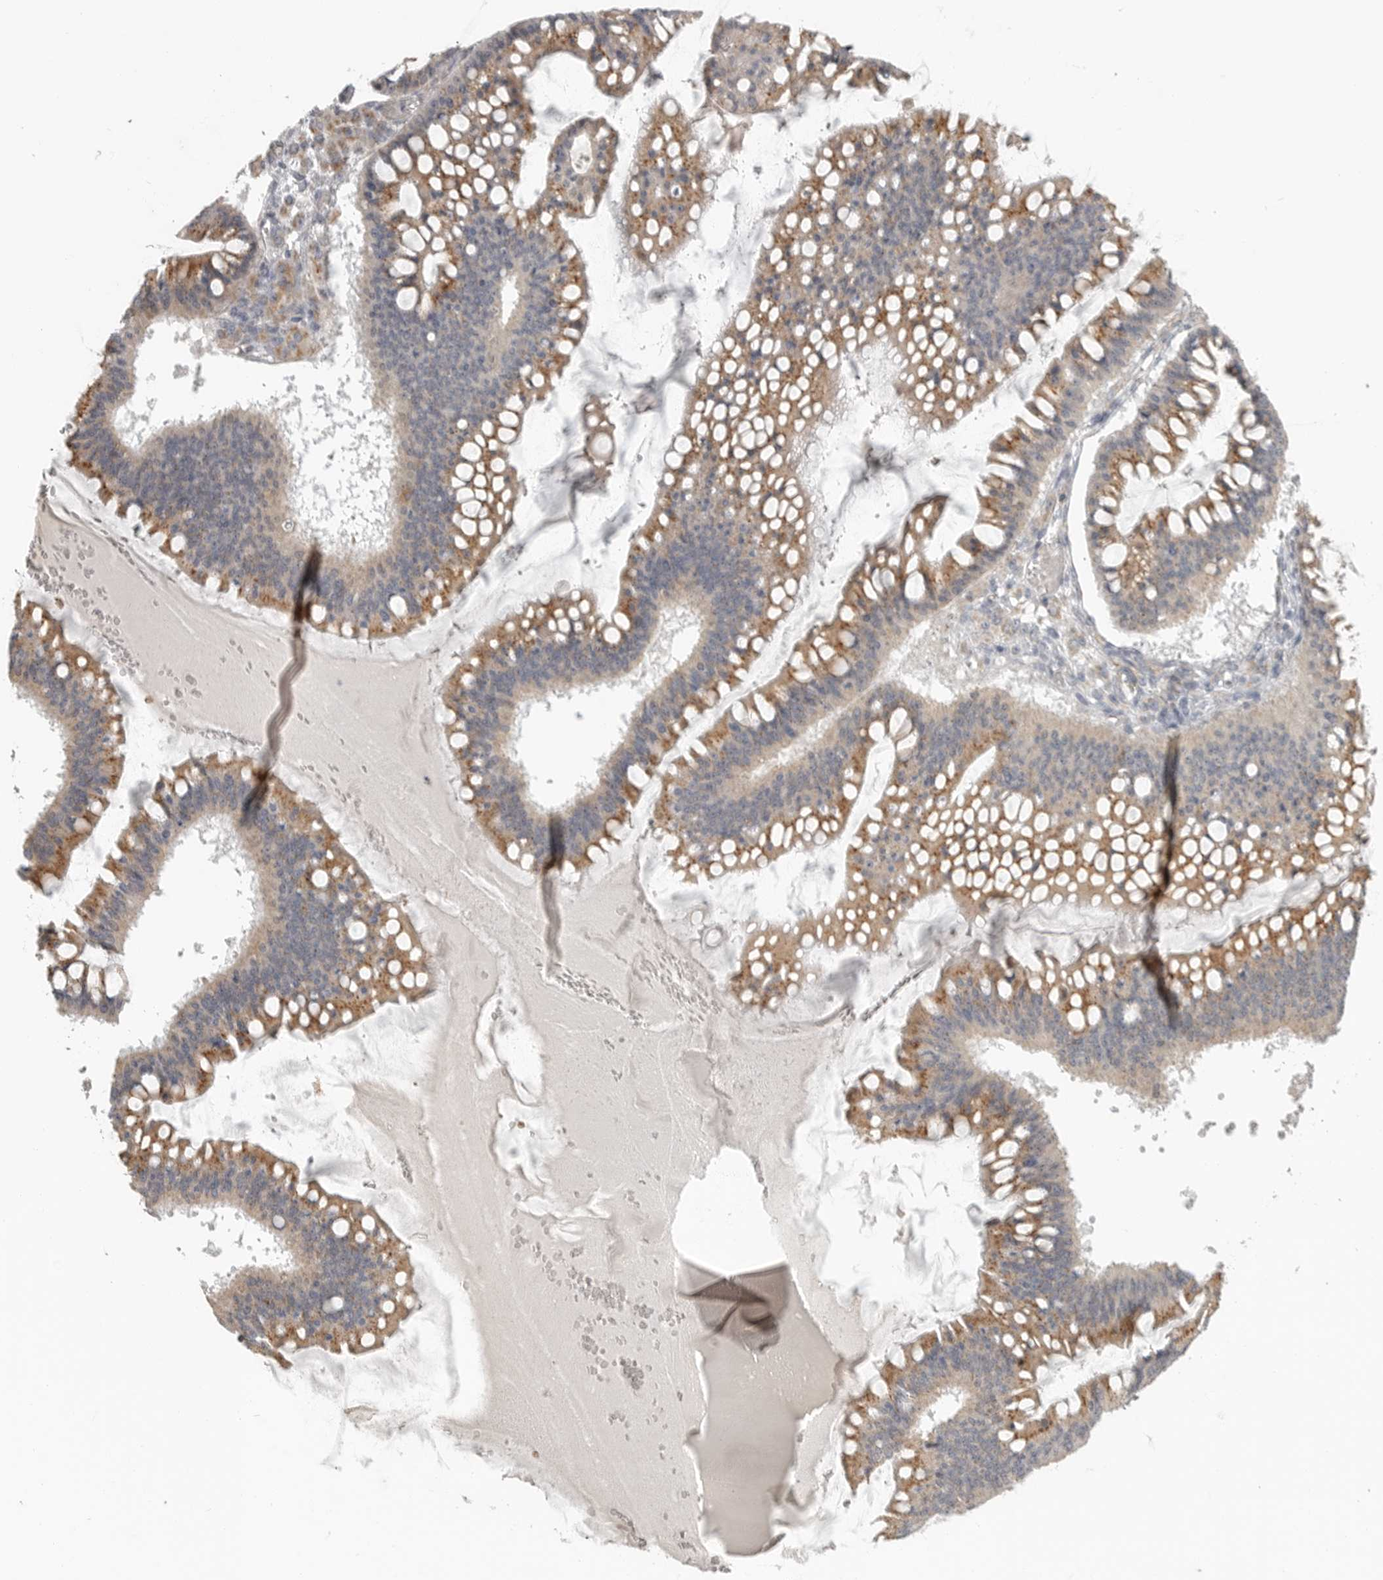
{"staining": {"intensity": "moderate", "quantity": ">75%", "location": "cytoplasmic/membranous"}, "tissue": "ovarian cancer", "cell_type": "Tumor cells", "image_type": "cancer", "snomed": [{"axis": "morphology", "description": "Cystadenocarcinoma, mucinous, NOS"}, {"axis": "topography", "description": "Ovary"}], "caption": "Mucinous cystadenocarcinoma (ovarian) stained for a protein demonstrates moderate cytoplasmic/membranous positivity in tumor cells.", "gene": "RXFP3", "patient": {"sex": "female", "age": 73}}